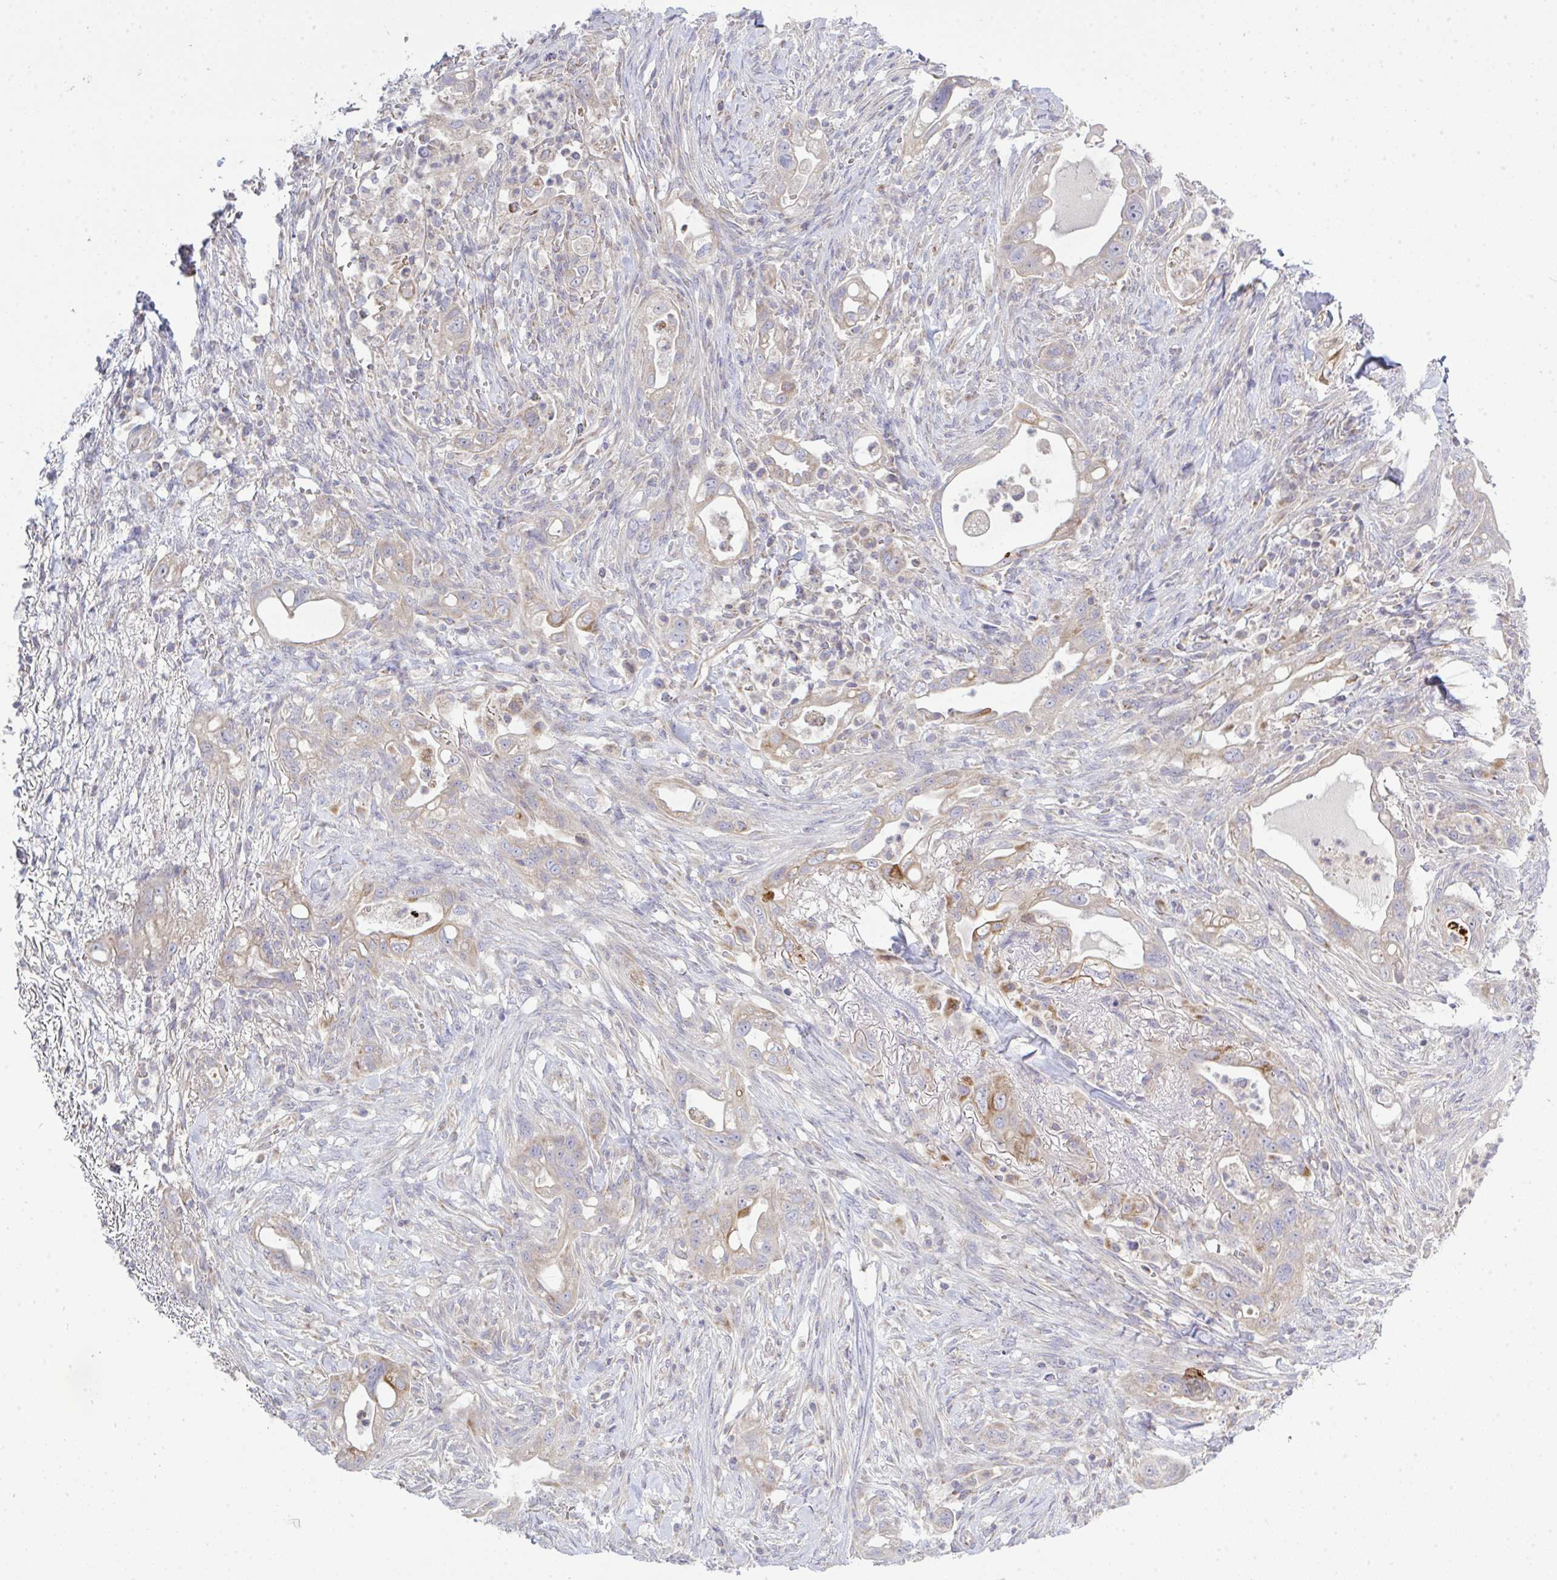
{"staining": {"intensity": "moderate", "quantity": "<25%", "location": "cytoplasmic/membranous"}, "tissue": "pancreatic cancer", "cell_type": "Tumor cells", "image_type": "cancer", "snomed": [{"axis": "morphology", "description": "Adenocarcinoma, NOS"}, {"axis": "topography", "description": "Pancreas"}], "caption": "Immunohistochemical staining of human pancreatic adenocarcinoma reveals moderate cytoplasmic/membranous protein staining in approximately <25% of tumor cells.", "gene": "NDUFA7", "patient": {"sex": "male", "age": 44}}